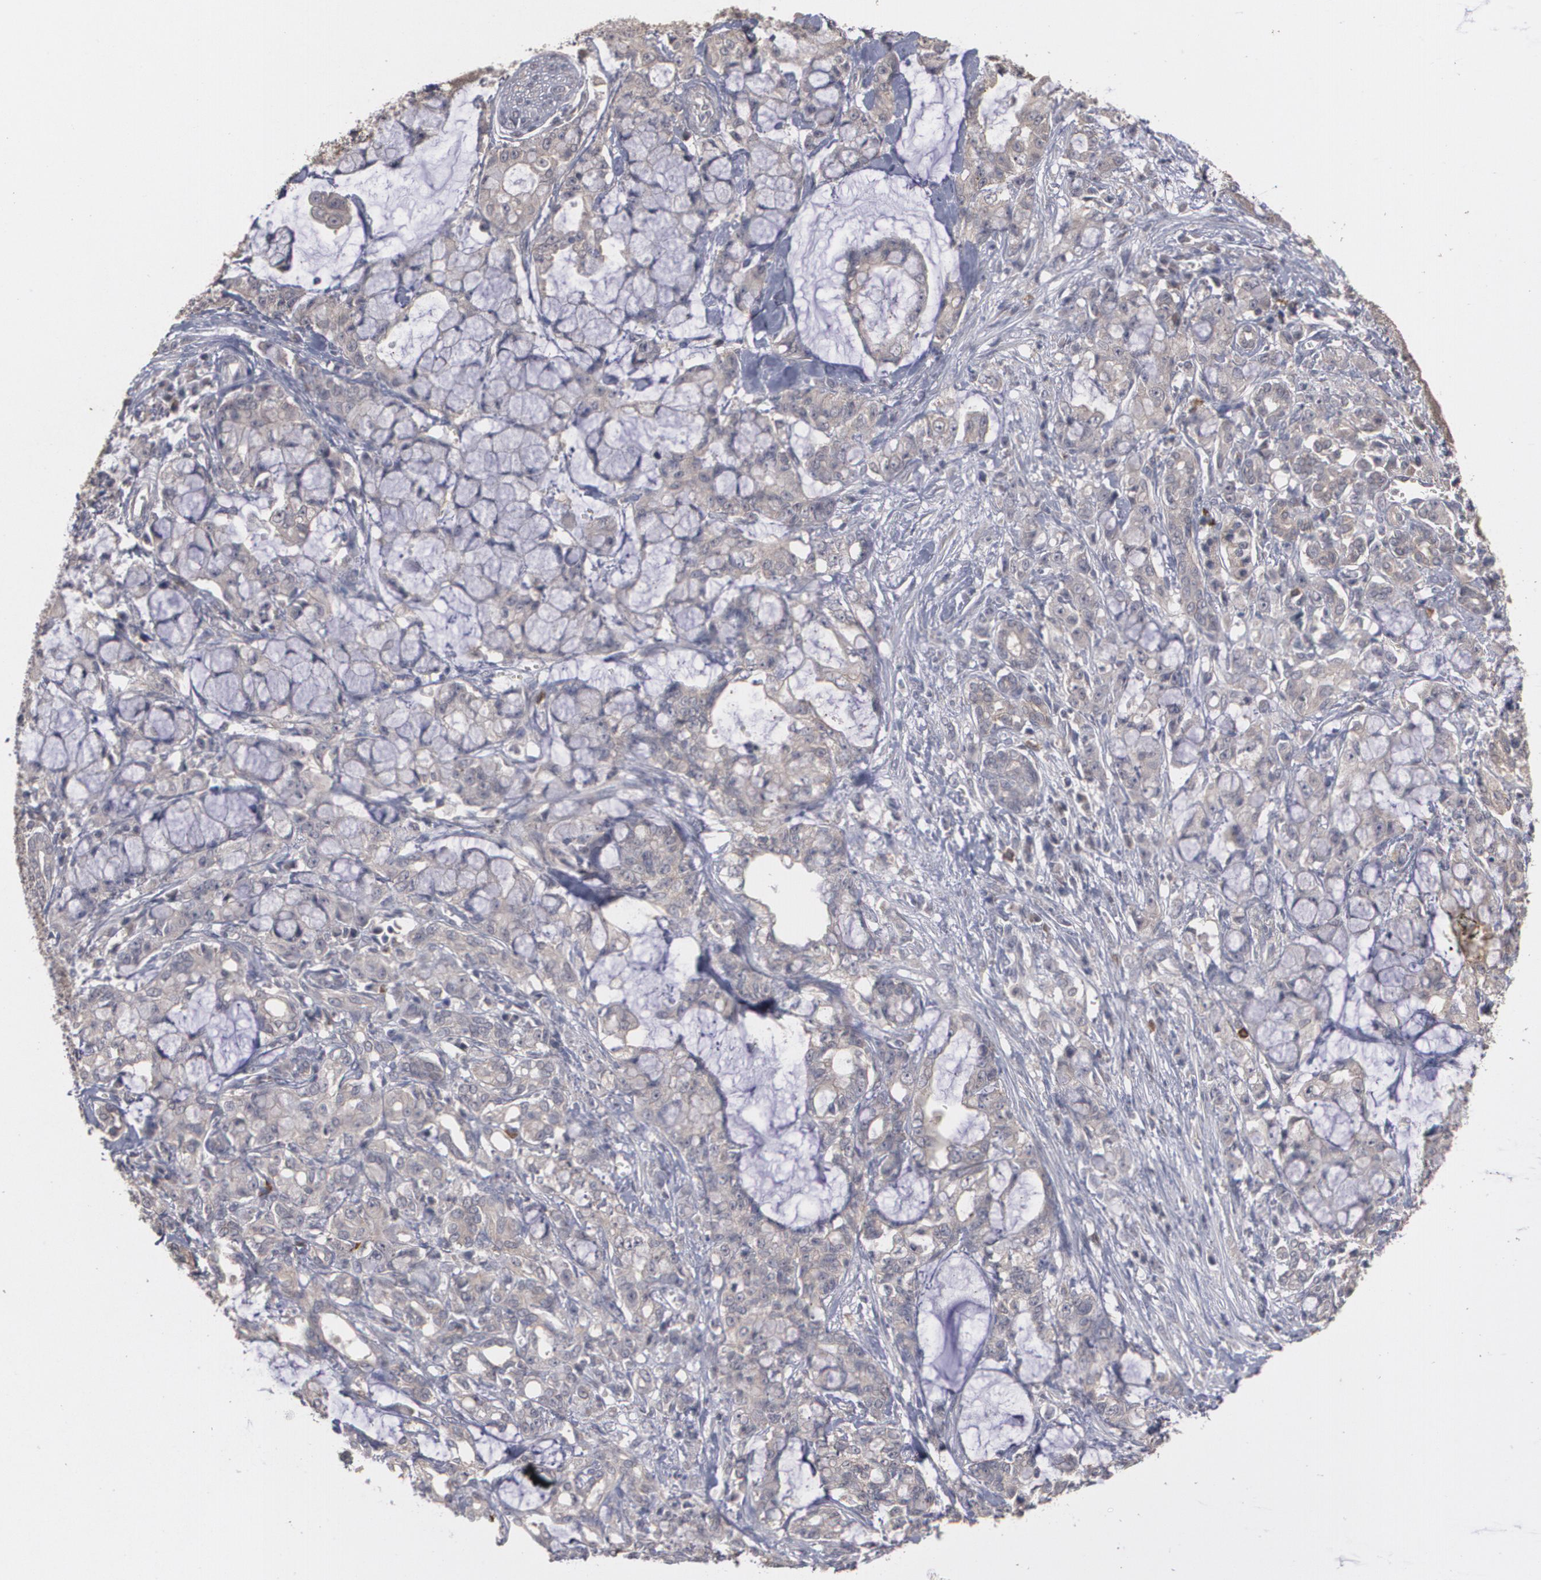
{"staining": {"intensity": "weak", "quantity": ">75%", "location": "cytoplasmic/membranous"}, "tissue": "pancreatic cancer", "cell_type": "Tumor cells", "image_type": "cancer", "snomed": [{"axis": "morphology", "description": "Adenocarcinoma, NOS"}, {"axis": "topography", "description": "Pancreas"}], "caption": "Immunohistochemical staining of adenocarcinoma (pancreatic) displays low levels of weak cytoplasmic/membranous positivity in about >75% of tumor cells.", "gene": "ARF6", "patient": {"sex": "female", "age": 73}}